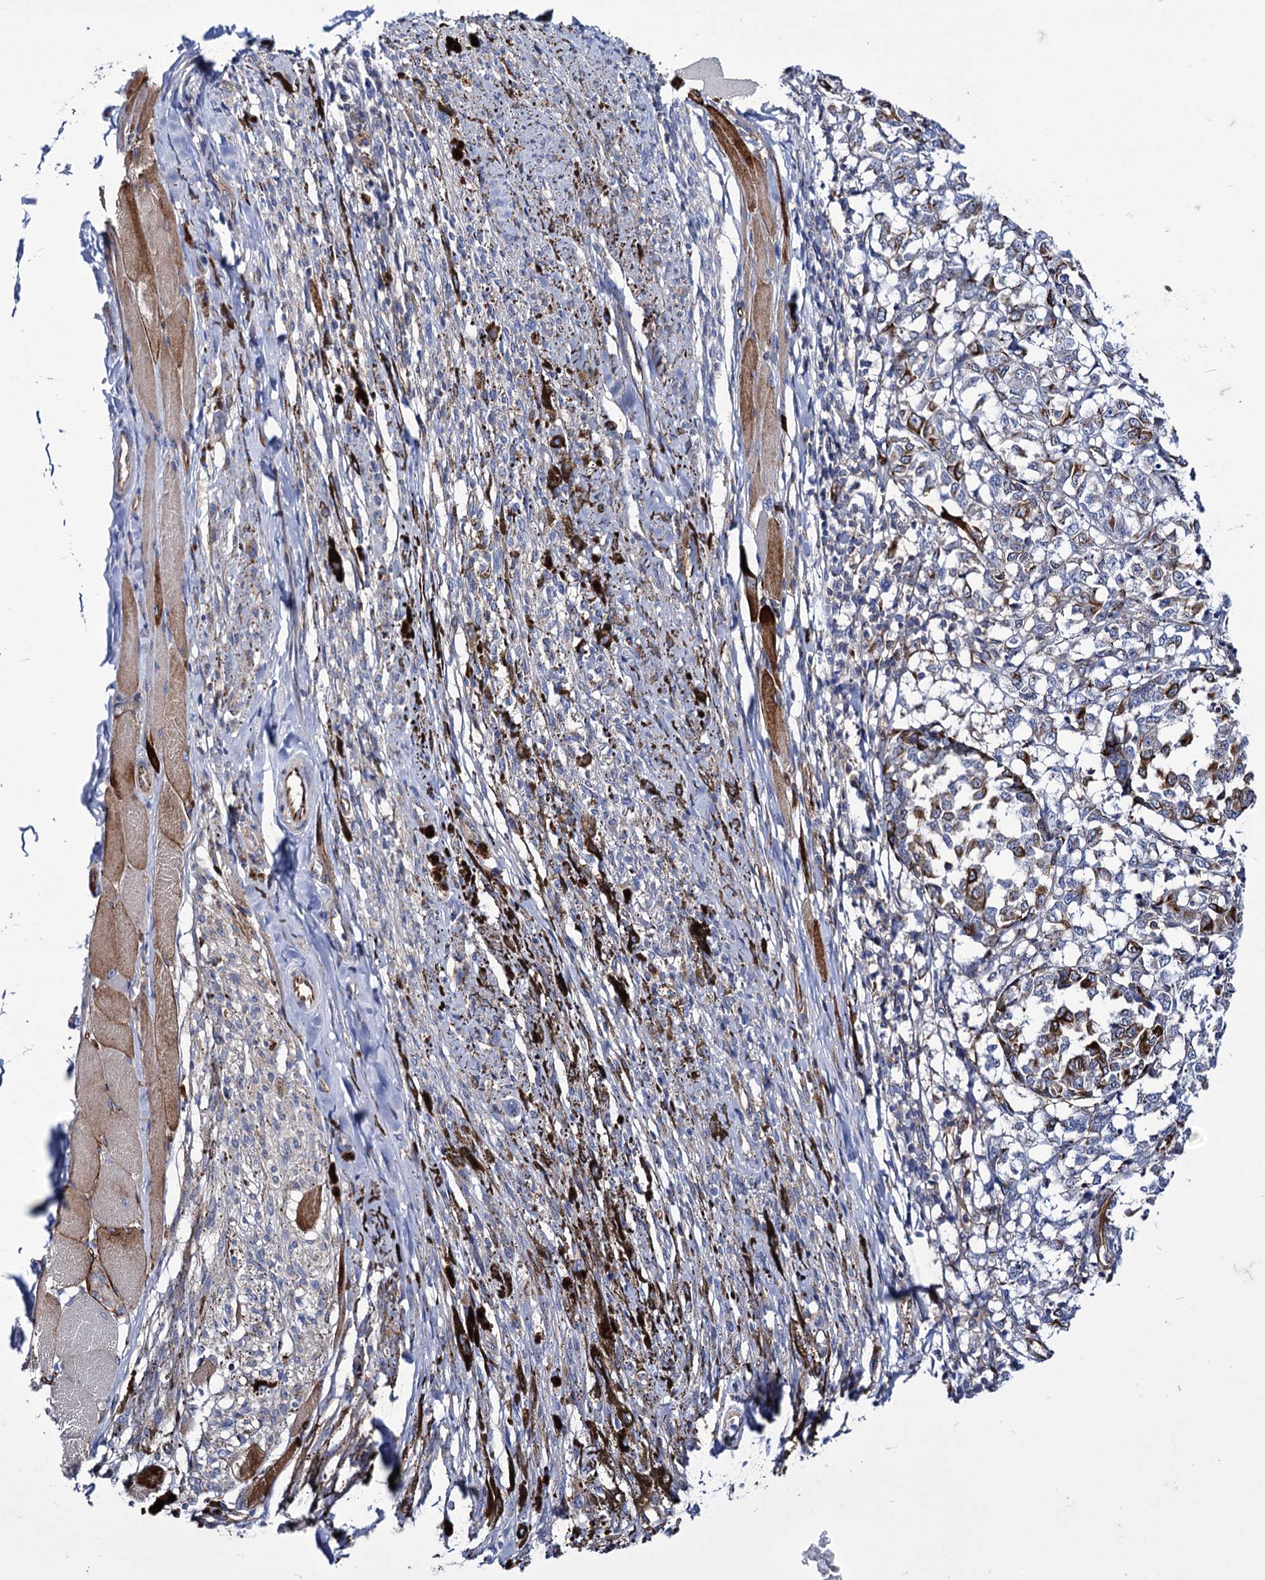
{"staining": {"intensity": "strong", "quantity": "25%-75%", "location": "cytoplasmic/membranous"}, "tissue": "melanoma", "cell_type": "Tumor cells", "image_type": "cancer", "snomed": [{"axis": "morphology", "description": "Malignant melanoma, NOS"}, {"axis": "topography", "description": "Skin"}], "caption": "The image displays immunohistochemical staining of malignant melanoma. There is strong cytoplasmic/membranous staining is appreciated in about 25%-75% of tumor cells.", "gene": "AXL", "patient": {"sex": "female", "age": 72}}